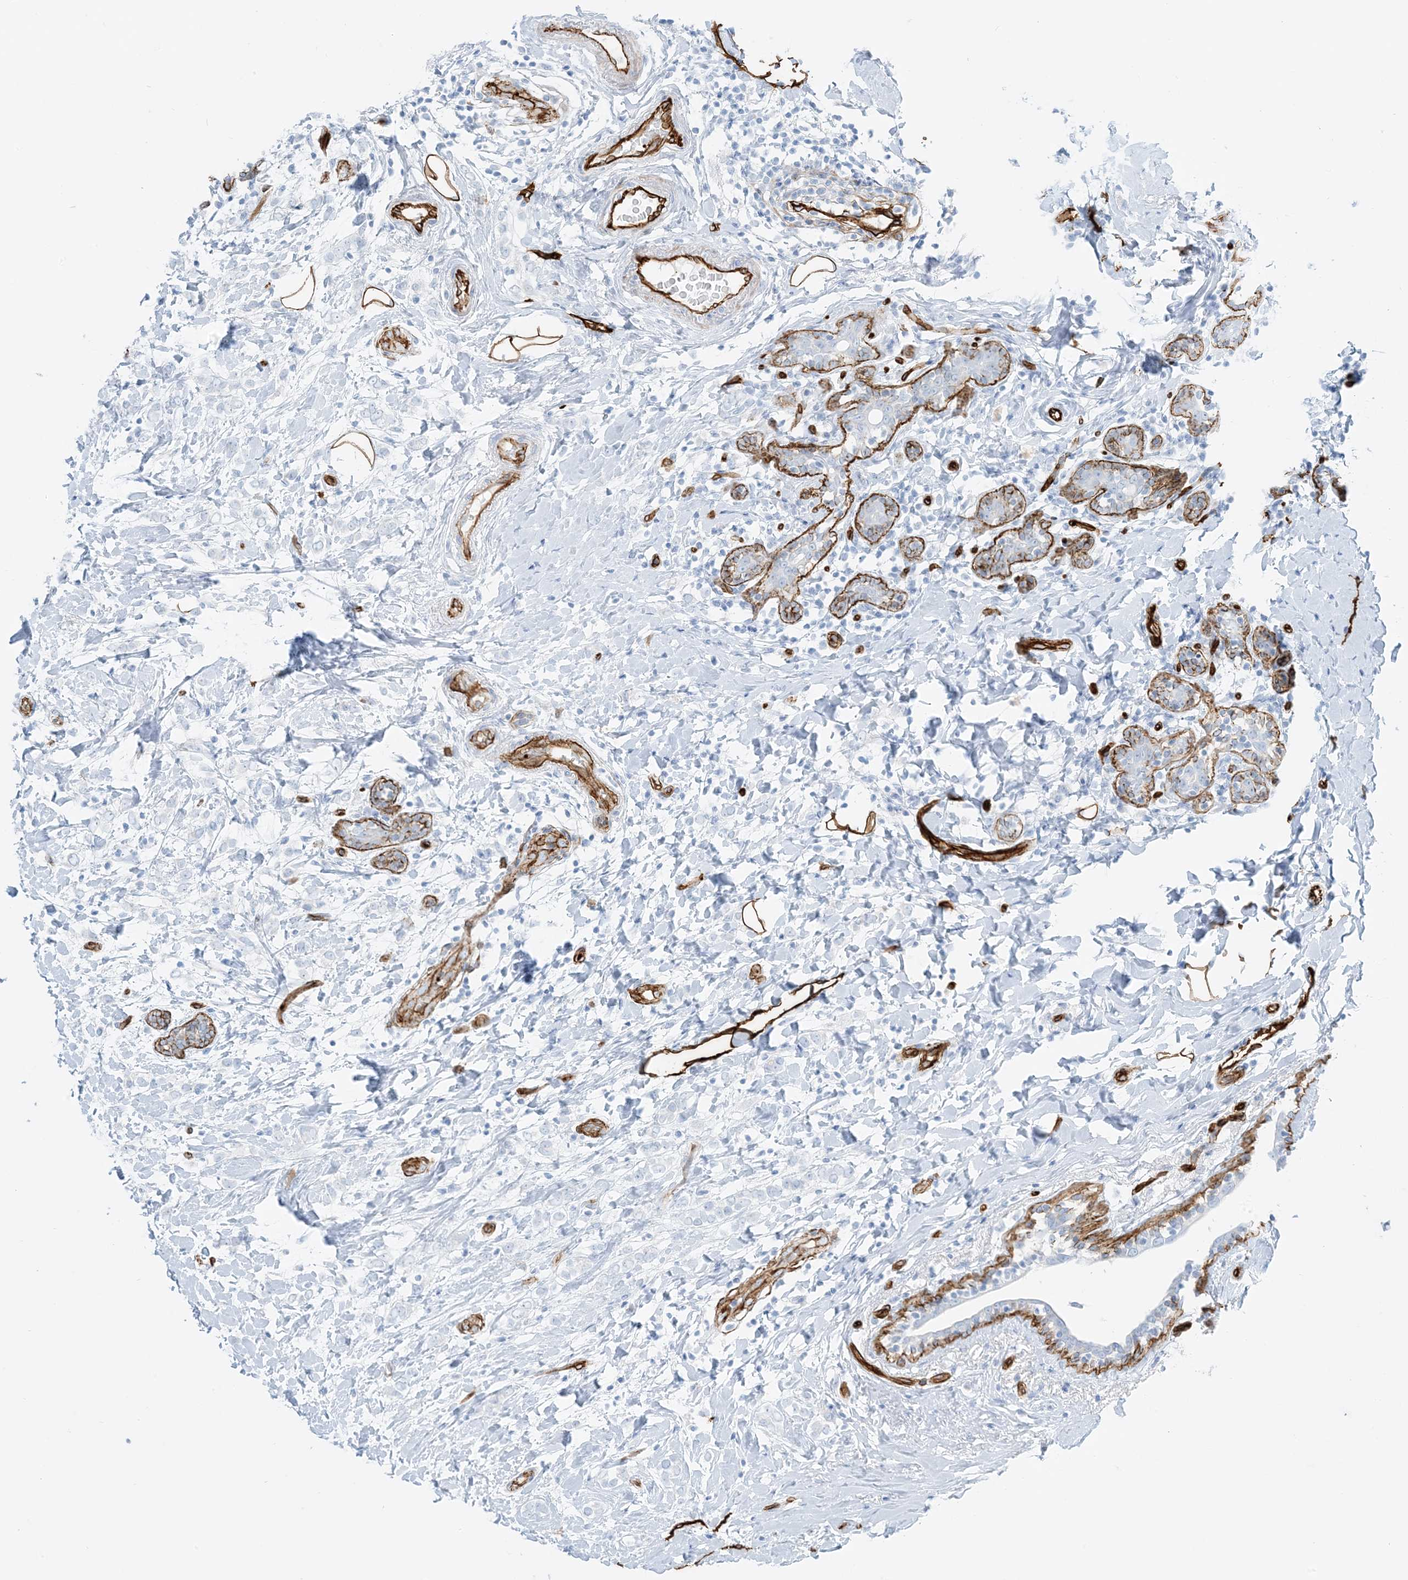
{"staining": {"intensity": "negative", "quantity": "none", "location": "none"}, "tissue": "breast cancer", "cell_type": "Tumor cells", "image_type": "cancer", "snomed": [{"axis": "morphology", "description": "Normal tissue, NOS"}, {"axis": "morphology", "description": "Lobular carcinoma"}, {"axis": "topography", "description": "Breast"}], "caption": "IHC micrograph of breast lobular carcinoma stained for a protein (brown), which reveals no positivity in tumor cells. Brightfield microscopy of immunohistochemistry stained with DAB (brown) and hematoxylin (blue), captured at high magnification.", "gene": "EPS8L3", "patient": {"sex": "female", "age": 47}}